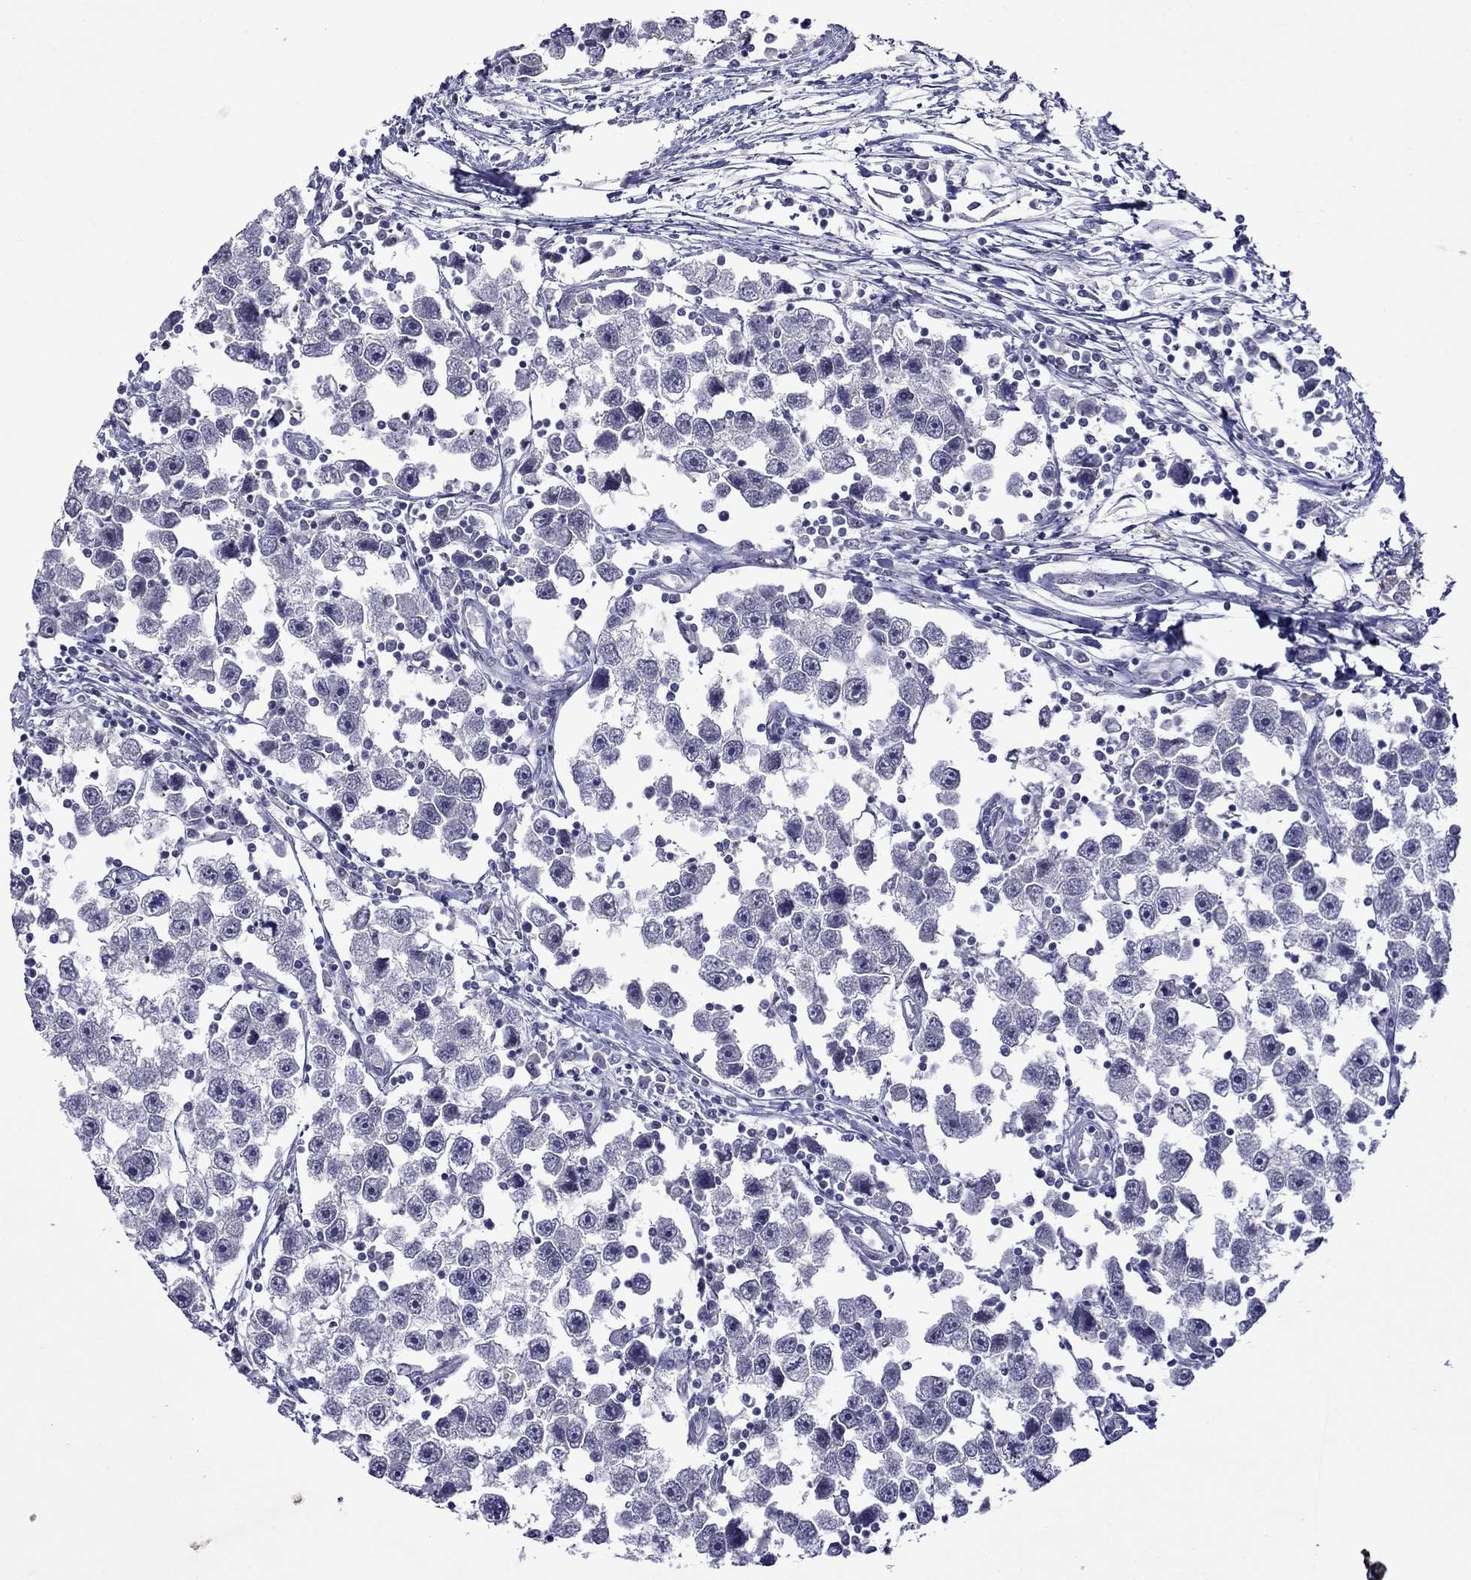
{"staining": {"intensity": "negative", "quantity": "none", "location": "none"}, "tissue": "testis cancer", "cell_type": "Tumor cells", "image_type": "cancer", "snomed": [{"axis": "morphology", "description": "Seminoma, NOS"}, {"axis": "topography", "description": "Testis"}], "caption": "A micrograph of human testis seminoma is negative for staining in tumor cells.", "gene": "STAR", "patient": {"sex": "male", "age": 30}}